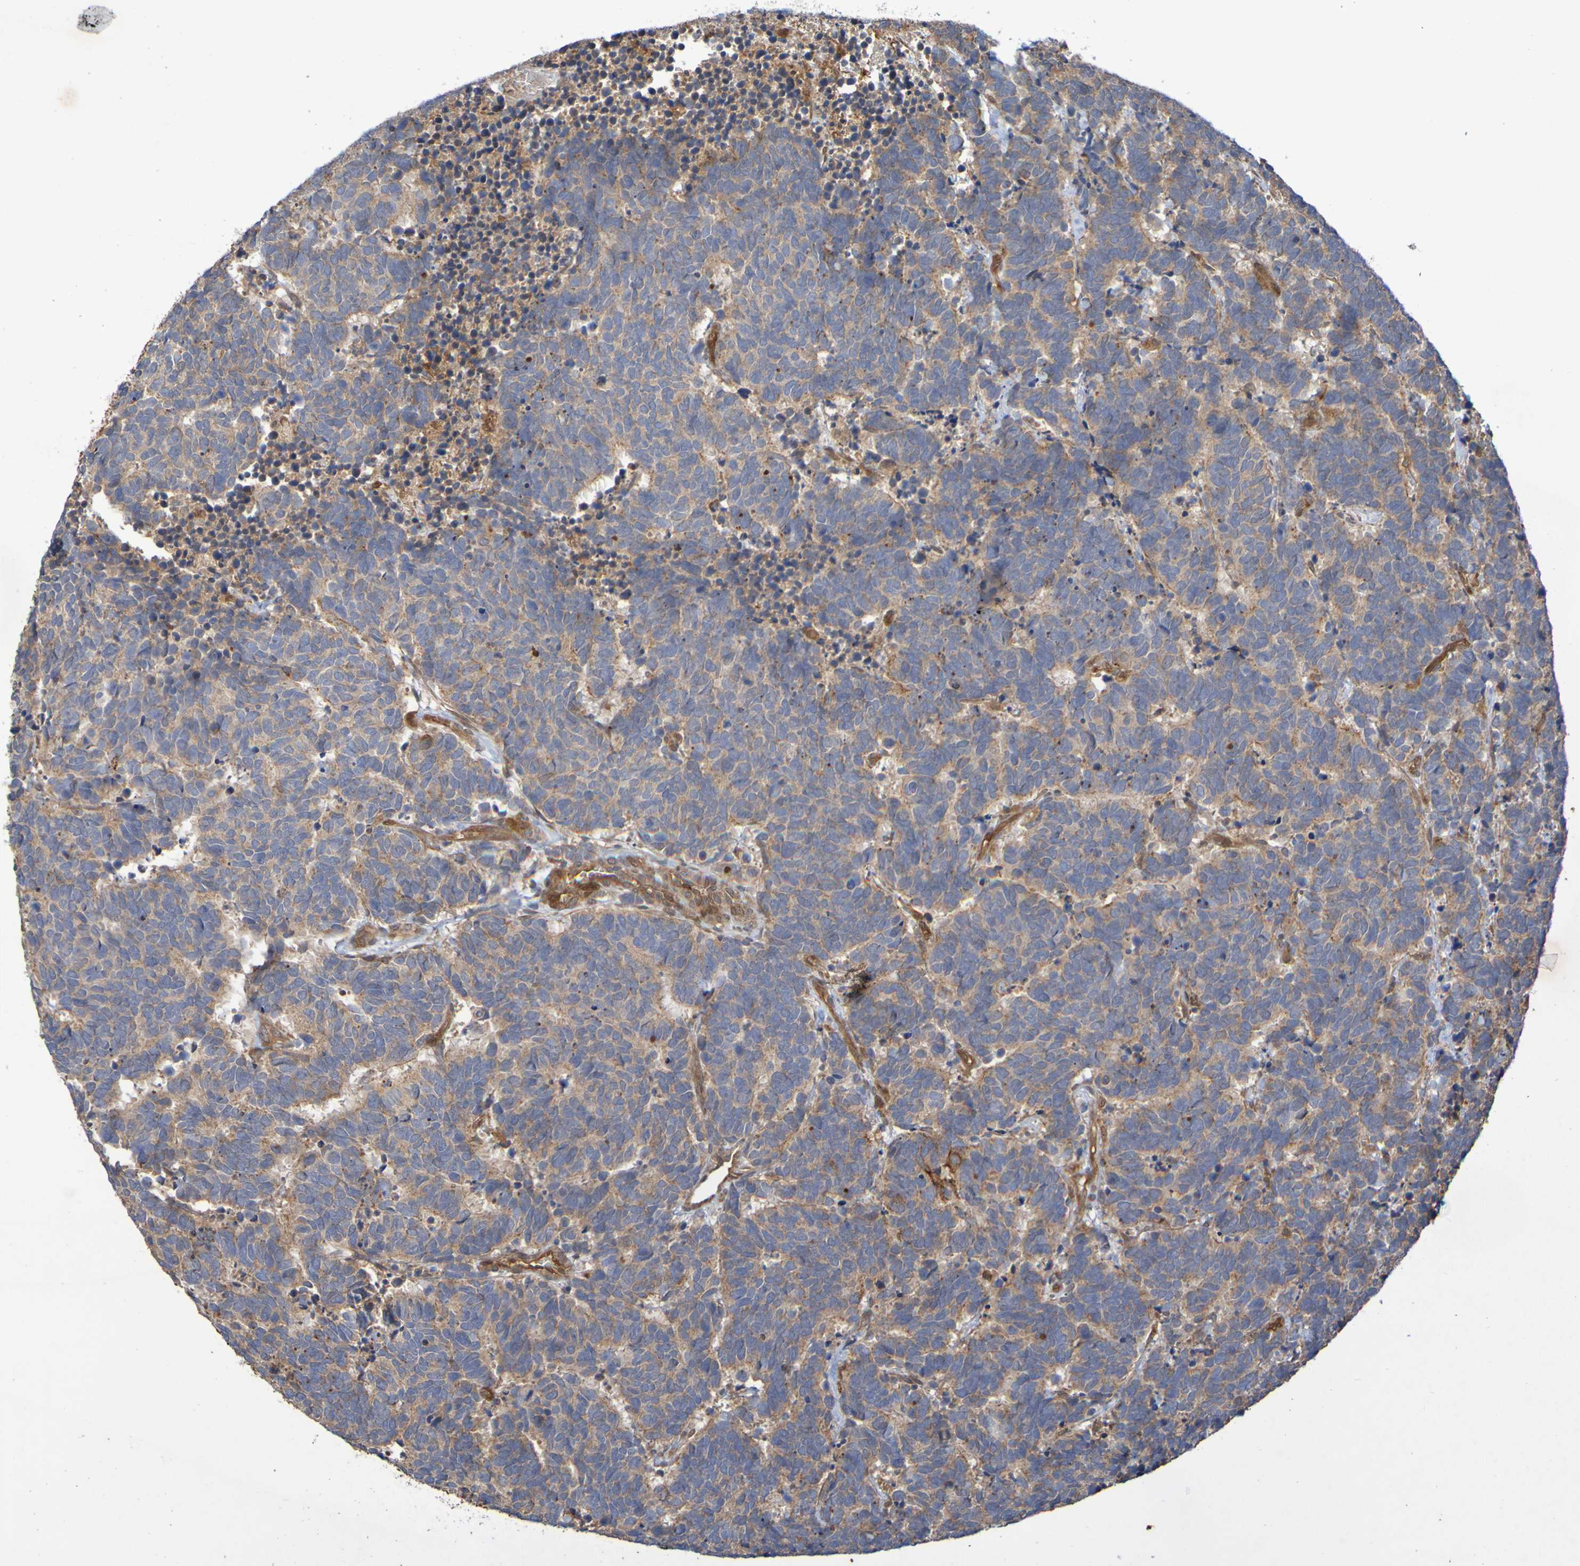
{"staining": {"intensity": "weak", "quantity": ">75%", "location": "cytoplasmic/membranous"}, "tissue": "carcinoid", "cell_type": "Tumor cells", "image_type": "cancer", "snomed": [{"axis": "morphology", "description": "Carcinoma, NOS"}, {"axis": "morphology", "description": "Carcinoid, malignant, NOS"}, {"axis": "topography", "description": "Urinary bladder"}], "caption": "High-magnification brightfield microscopy of carcinoid (malignant) stained with DAB (3,3'-diaminobenzidine) (brown) and counterstained with hematoxylin (blue). tumor cells exhibit weak cytoplasmic/membranous staining is present in approximately>75% of cells.", "gene": "SERPINB6", "patient": {"sex": "male", "age": 57}}